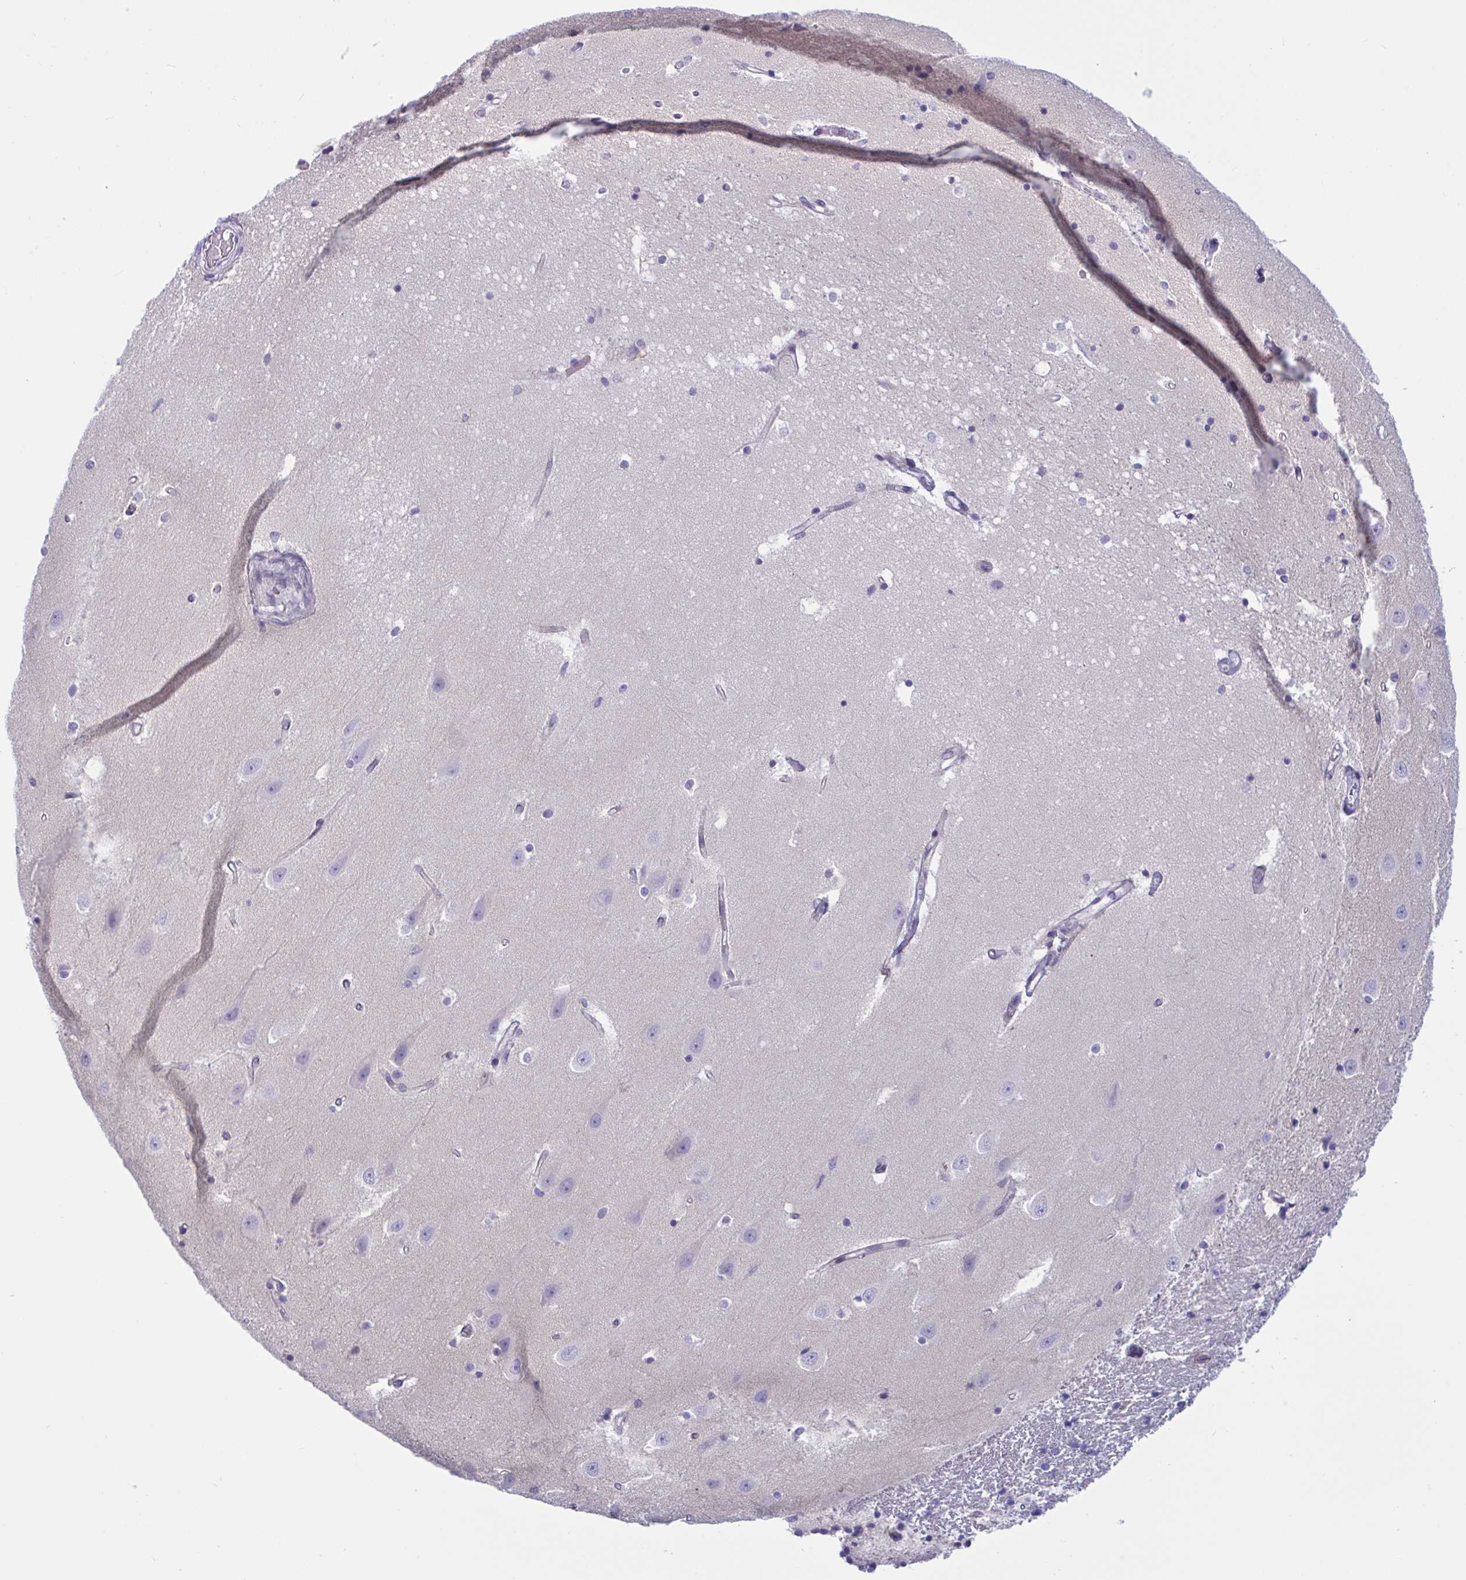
{"staining": {"intensity": "negative", "quantity": "none", "location": "none"}, "tissue": "hippocampus", "cell_type": "Glial cells", "image_type": "normal", "snomed": [{"axis": "morphology", "description": "Normal tissue, NOS"}, {"axis": "topography", "description": "Hippocampus"}], "caption": "An IHC image of normal hippocampus is shown. There is no staining in glial cells of hippocampus. (Immunohistochemistry (ihc), brightfield microscopy, high magnification).", "gene": "SNX11", "patient": {"sex": "male", "age": 63}}